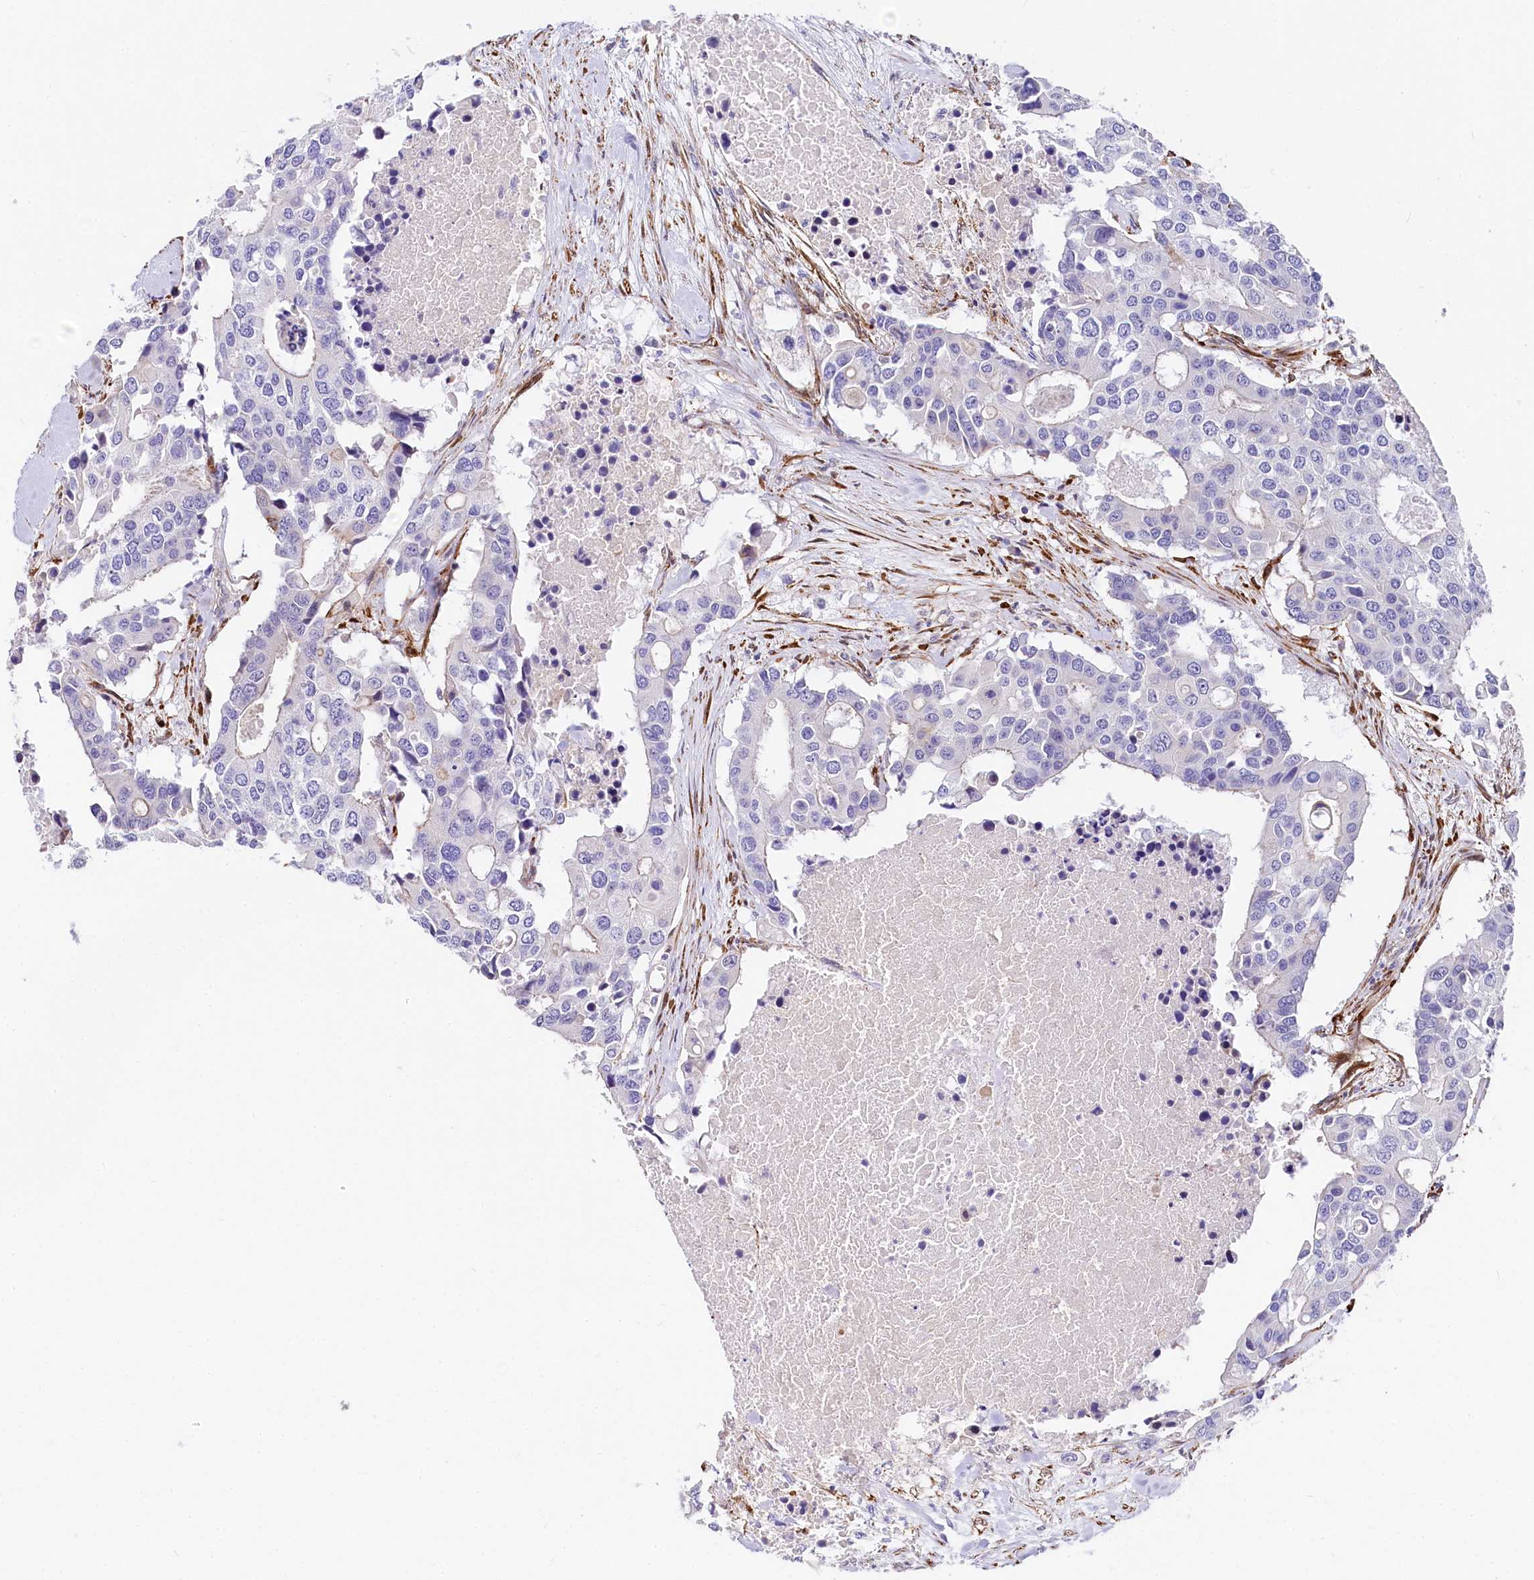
{"staining": {"intensity": "negative", "quantity": "none", "location": "none"}, "tissue": "colorectal cancer", "cell_type": "Tumor cells", "image_type": "cancer", "snomed": [{"axis": "morphology", "description": "Adenocarcinoma, NOS"}, {"axis": "topography", "description": "Colon"}], "caption": "Immunohistochemical staining of human colorectal cancer reveals no significant positivity in tumor cells.", "gene": "FCHSD2", "patient": {"sex": "male", "age": 77}}